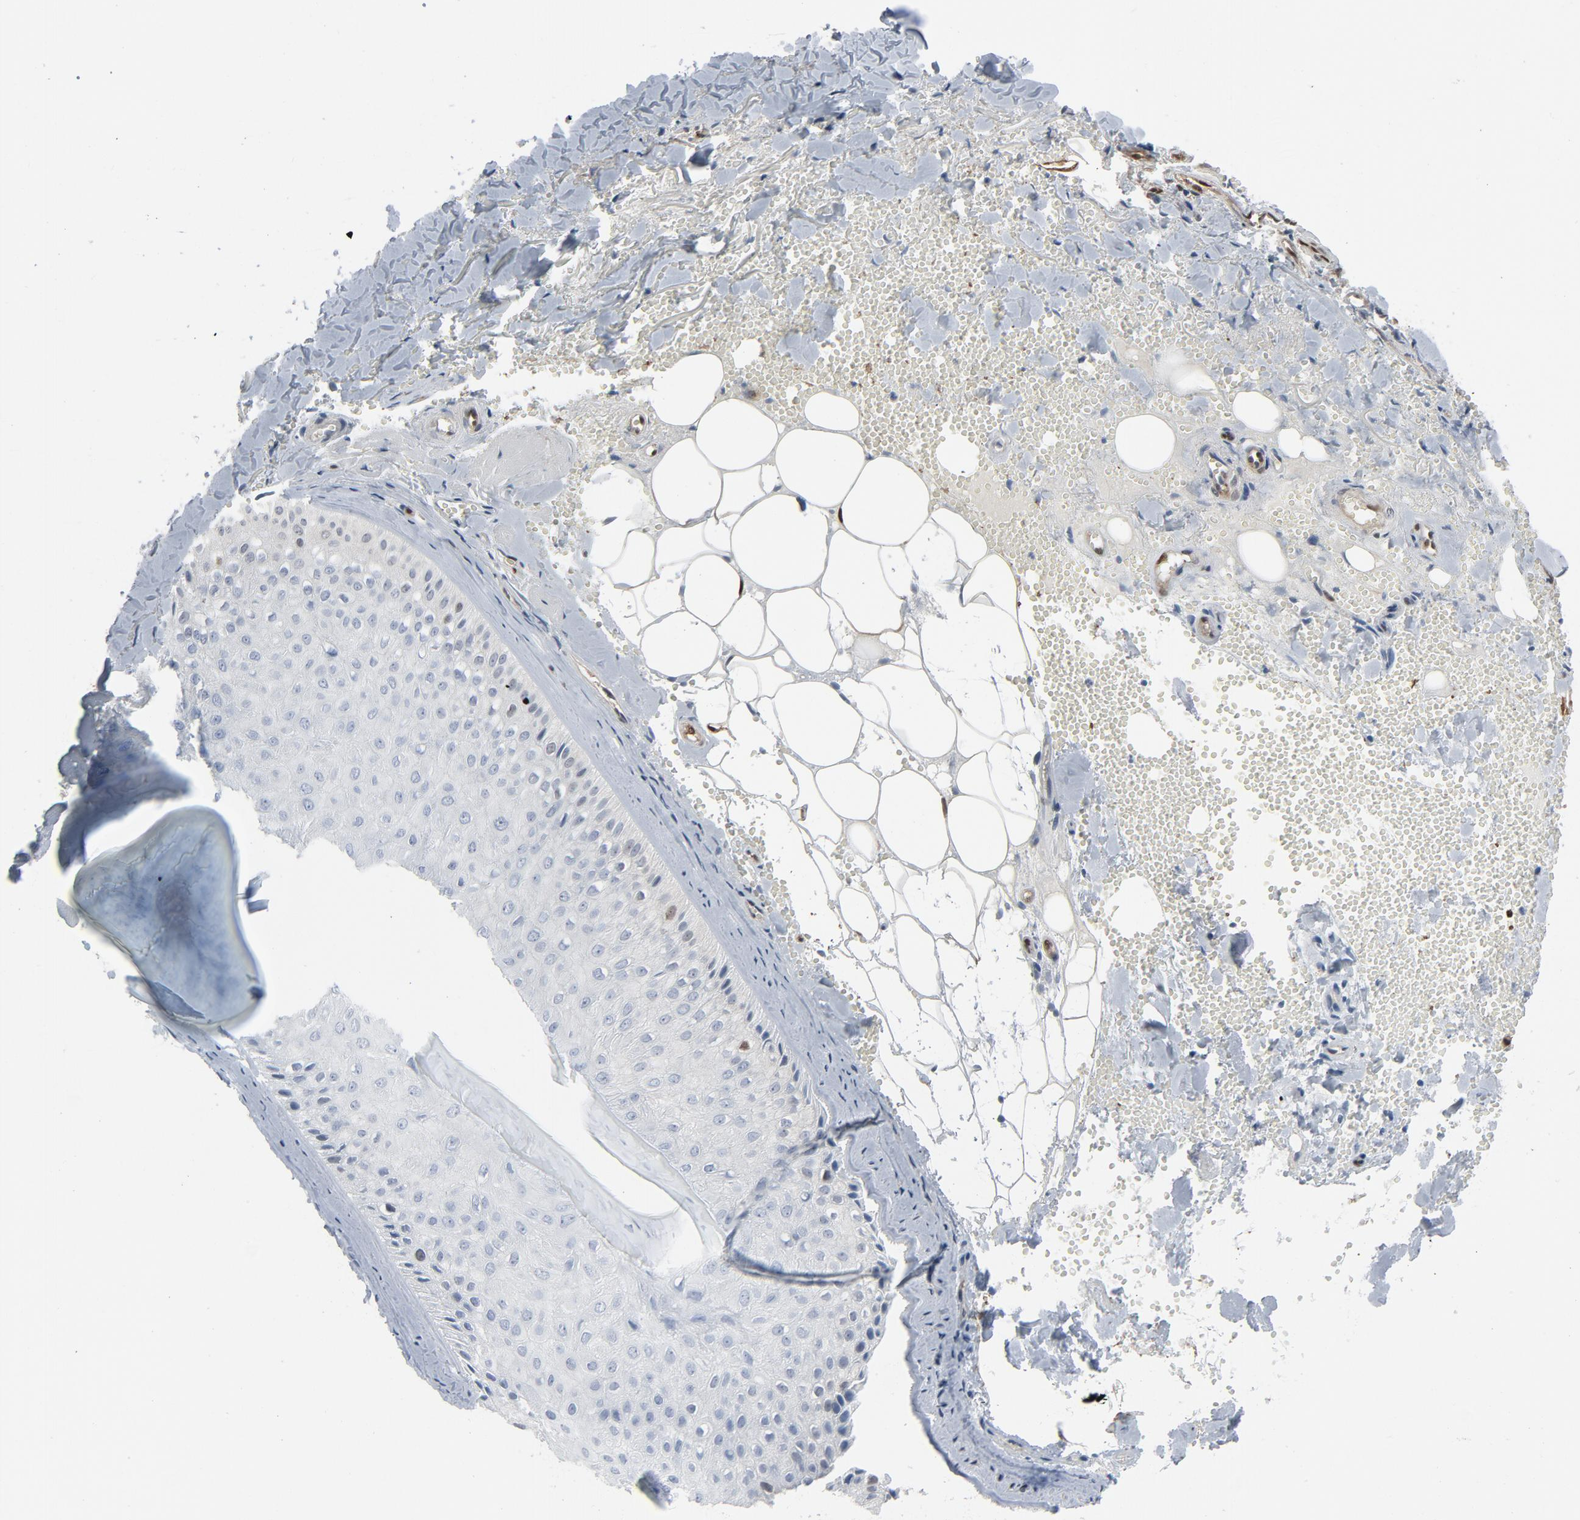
{"staining": {"intensity": "negative", "quantity": "none", "location": "none"}, "tissue": "skin cancer", "cell_type": "Tumor cells", "image_type": "cancer", "snomed": [{"axis": "morphology", "description": "Basal cell carcinoma"}, {"axis": "topography", "description": "Skin"}], "caption": "Tumor cells show no significant staining in skin cancer (basal cell carcinoma). (DAB (3,3'-diaminobenzidine) IHC, high magnification).", "gene": "STAT5A", "patient": {"sex": "male", "age": 84}}